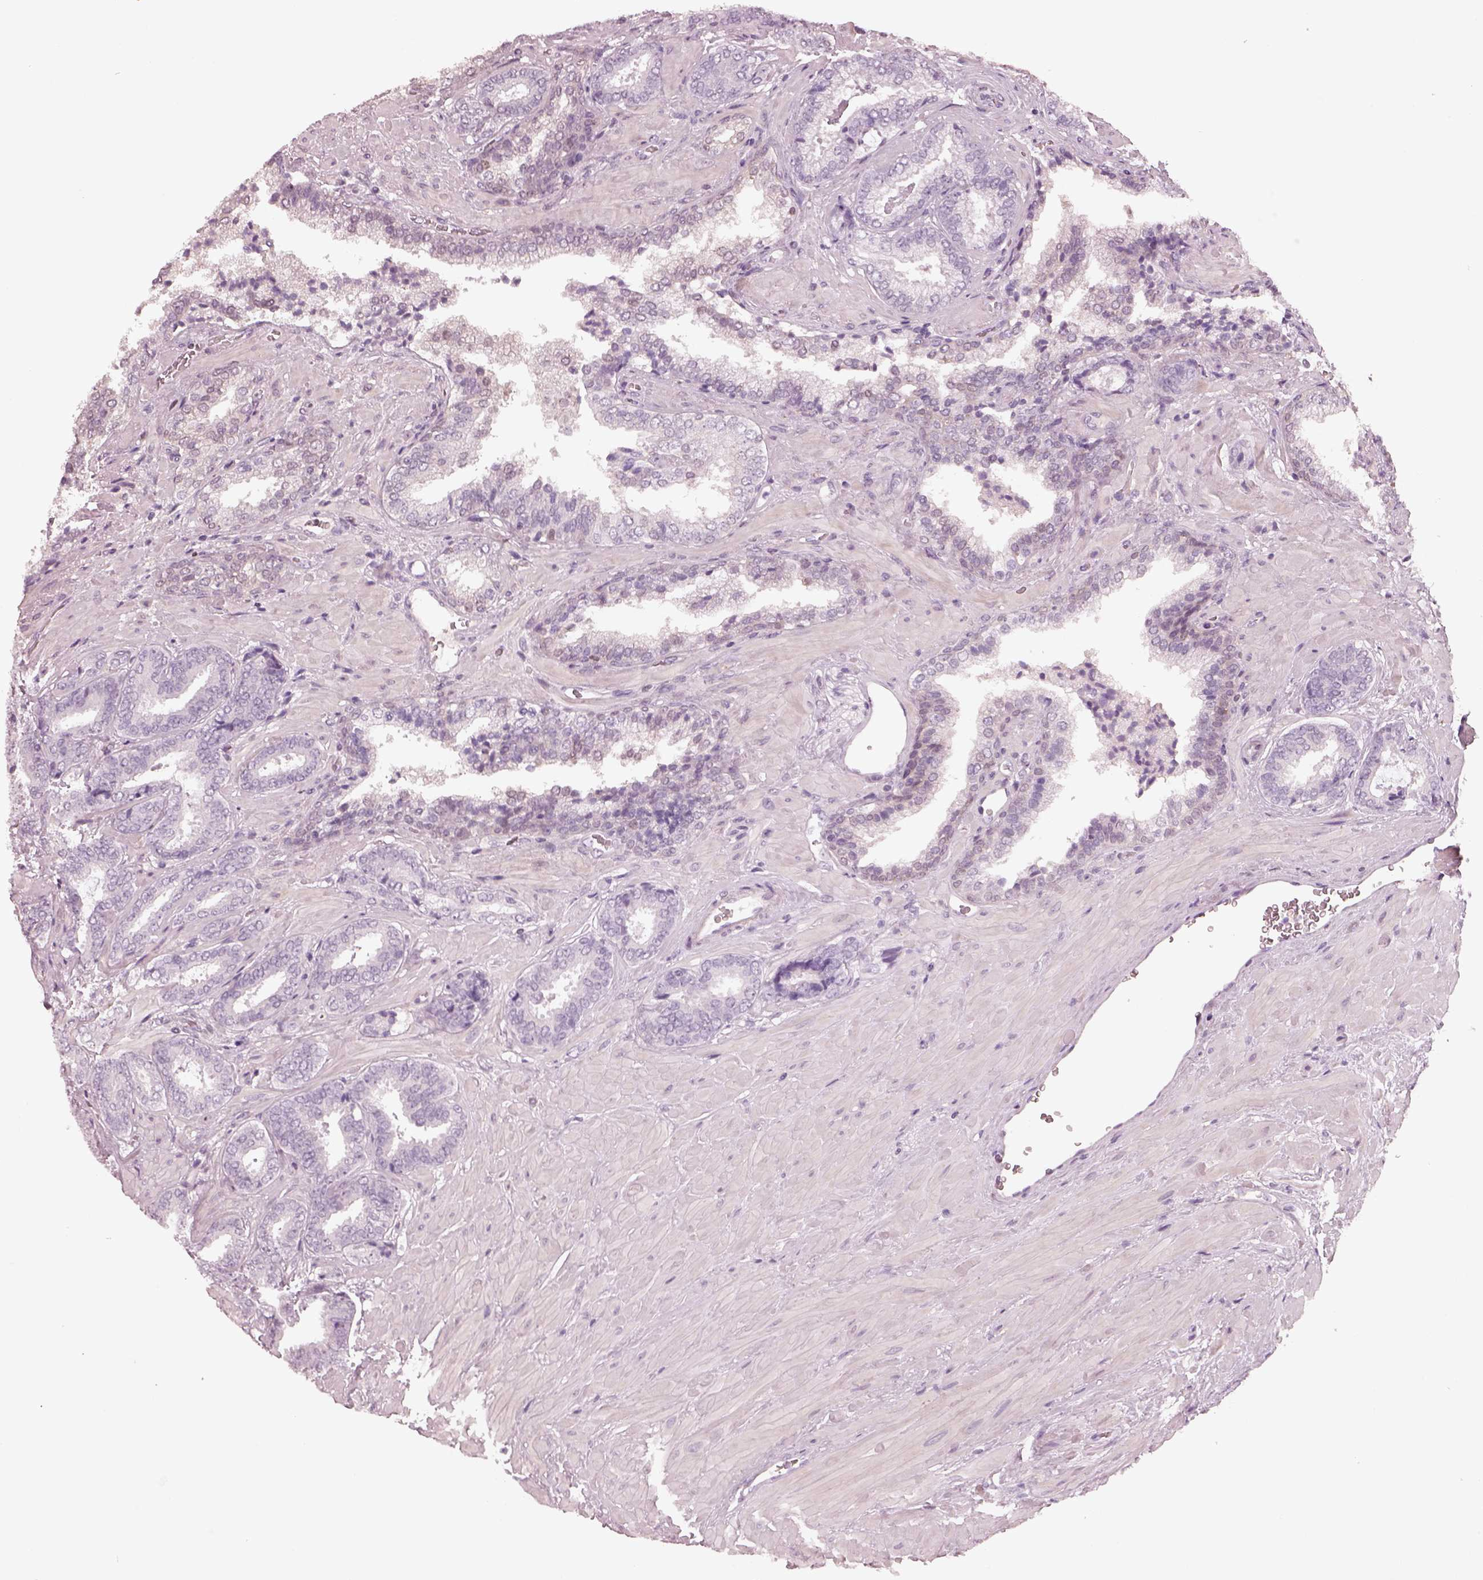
{"staining": {"intensity": "negative", "quantity": "none", "location": "none"}, "tissue": "prostate cancer", "cell_type": "Tumor cells", "image_type": "cancer", "snomed": [{"axis": "morphology", "description": "Adenocarcinoma, Low grade"}, {"axis": "topography", "description": "Prostate"}], "caption": "DAB immunohistochemical staining of human prostate cancer (low-grade adenocarcinoma) demonstrates no significant positivity in tumor cells.", "gene": "EGR4", "patient": {"sex": "male", "age": 61}}